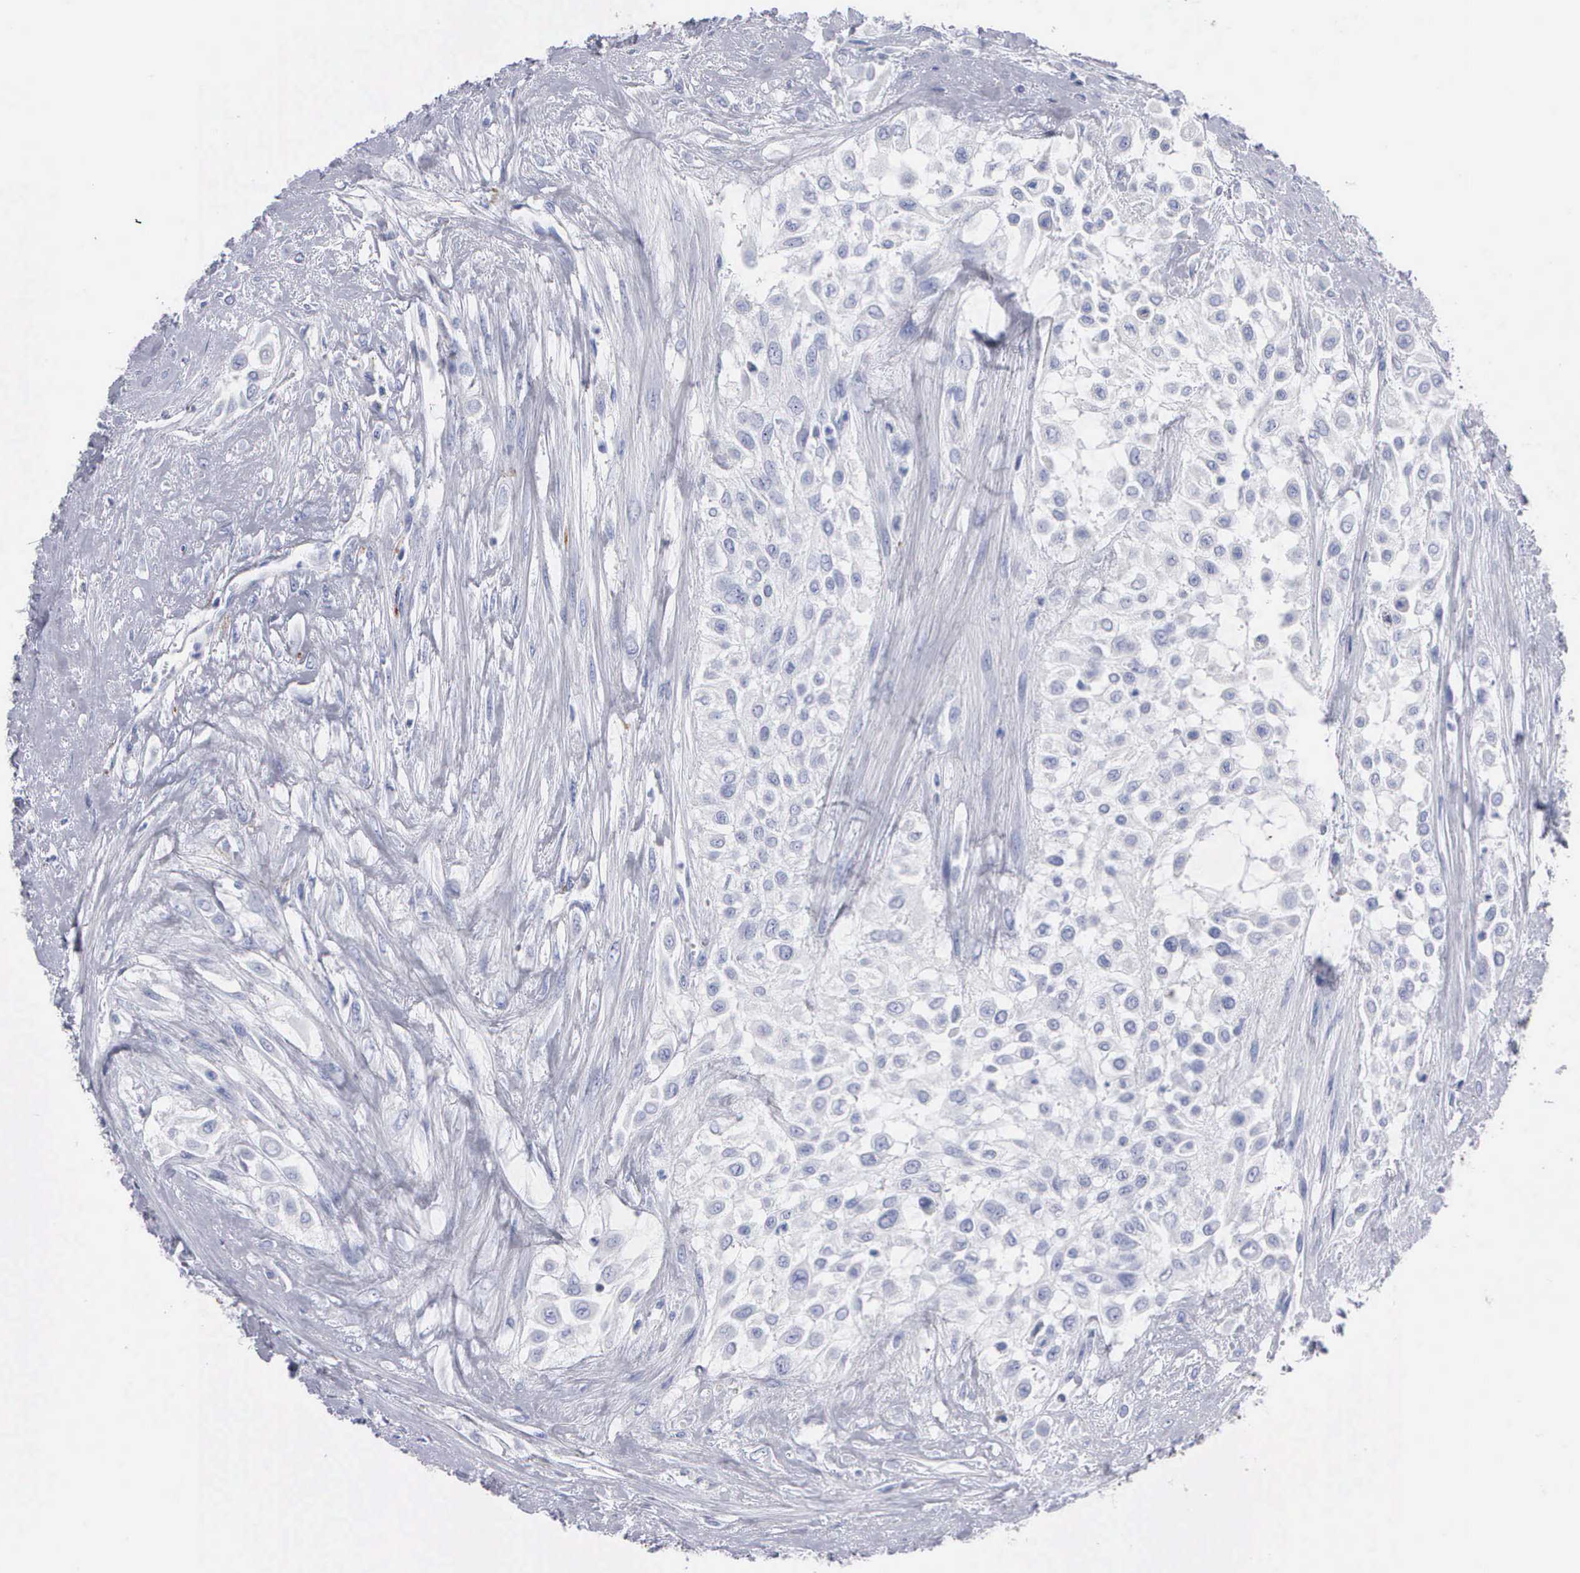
{"staining": {"intensity": "negative", "quantity": "none", "location": "none"}, "tissue": "urothelial cancer", "cell_type": "Tumor cells", "image_type": "cancer", "snomed": [{"axis": "morphology", "description": "Urothelial carcinoma, High grade"}, {"axis": "topography", "description": "Urinary bladder"}], "caption": "Immunohistochemical staining of human urothelial cancer shows no significant staining in tumor cells. (DAB (3,3'-diaminobenzidine) immunohistochemistry (IHC) visualized using brightfield microscopy, high magnification).", "gene": "CTSH", "patient": {"sex": "male", "age": 57}}